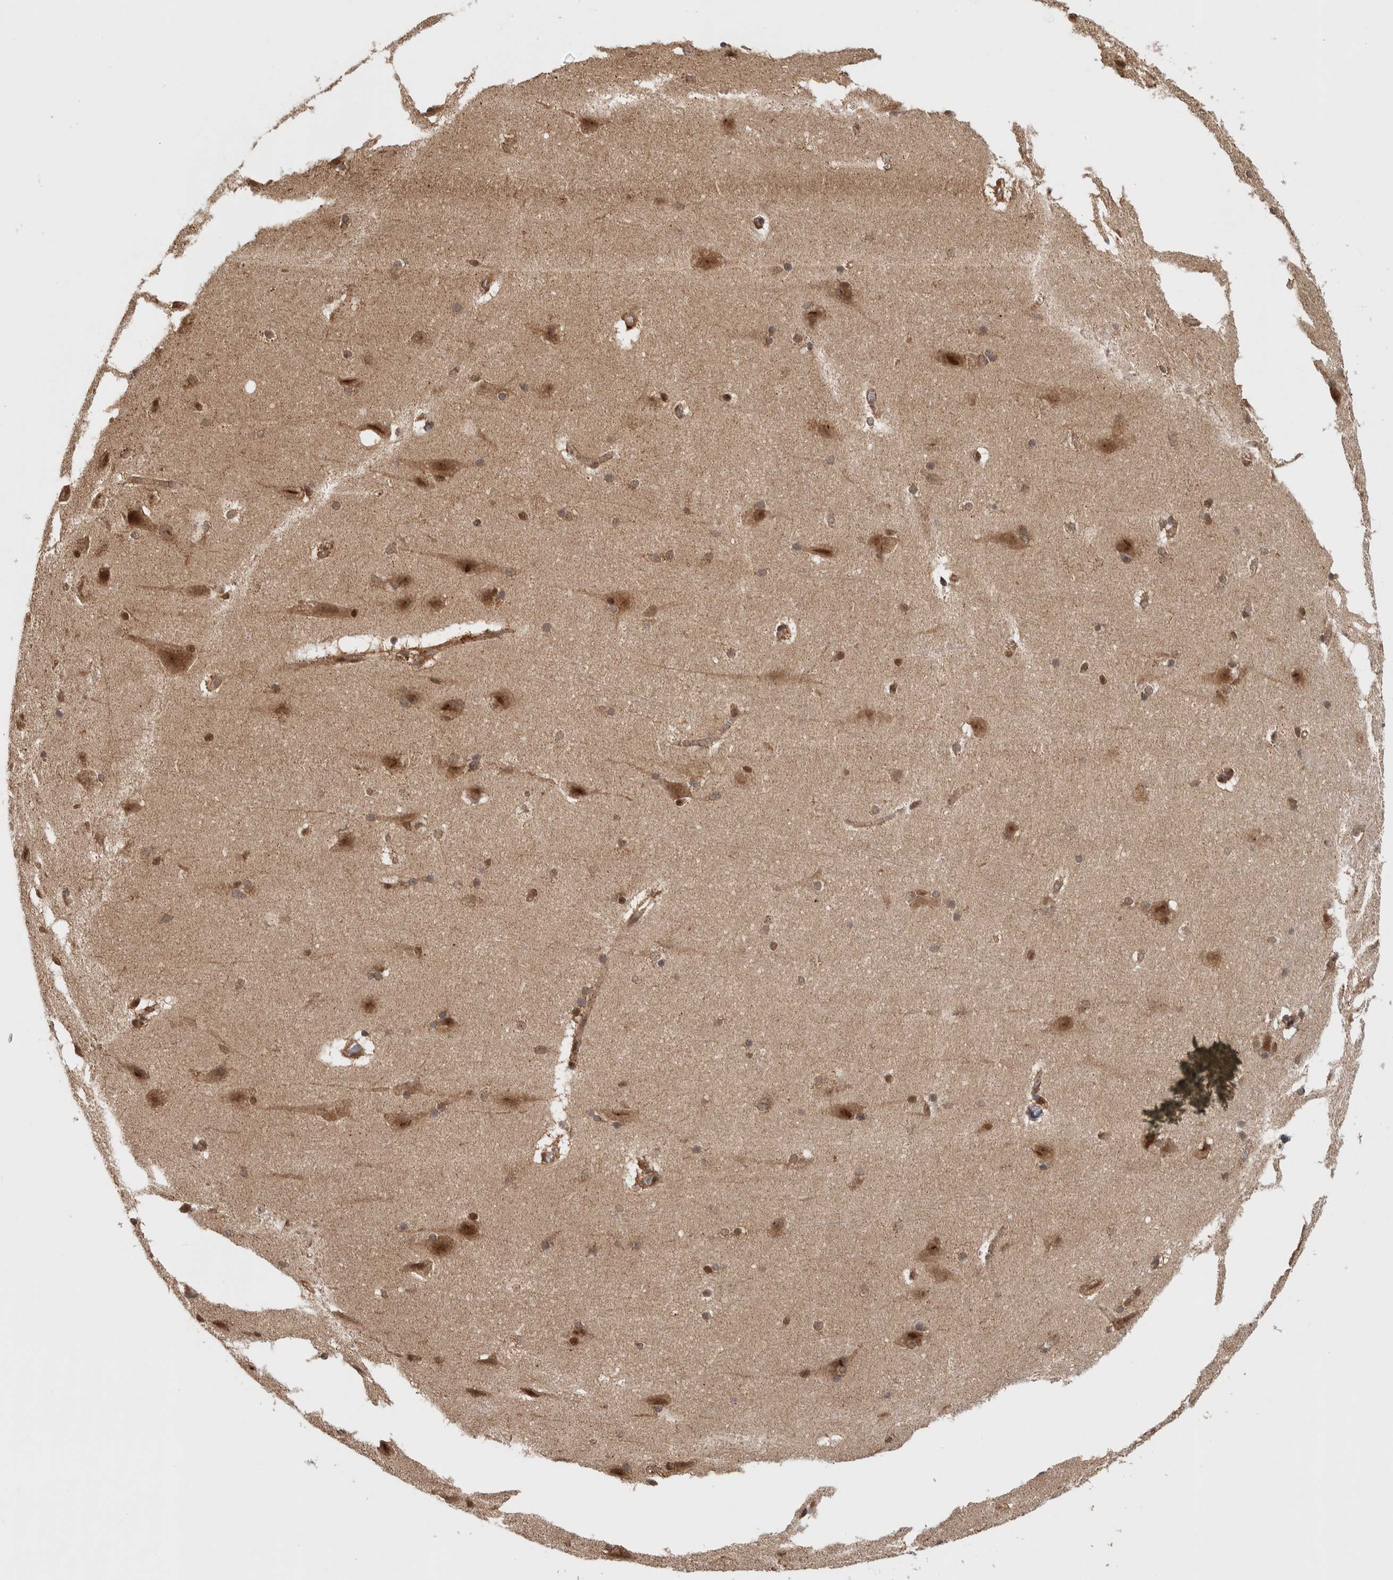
{"staining": {"intensity": "moderate", "quantity": ">75%", "location": "cytoplasmic/membranous,nuclear"}, "tissue": "cerebral cortex", "cell_type": "Endothelial cells", "image_type": "normal", "snomed": [{"axis": "morphology", "description": "Normal tissue, NOS"}, {"axis": "topography", "description": "Cerebral cortex"}, {"axis": "topography", "description": "Hippocampus"}], "caption": "High-power microscopy captured an immunohistochemistry (IHC) image of benign cerebral cortex, revealing moderate cytoplasmic/membranous,nuclear positivity in about >75% of endothelial cells.", "gene": "RPS6KA4", "patient": {"sex": "female", "age": 19}}